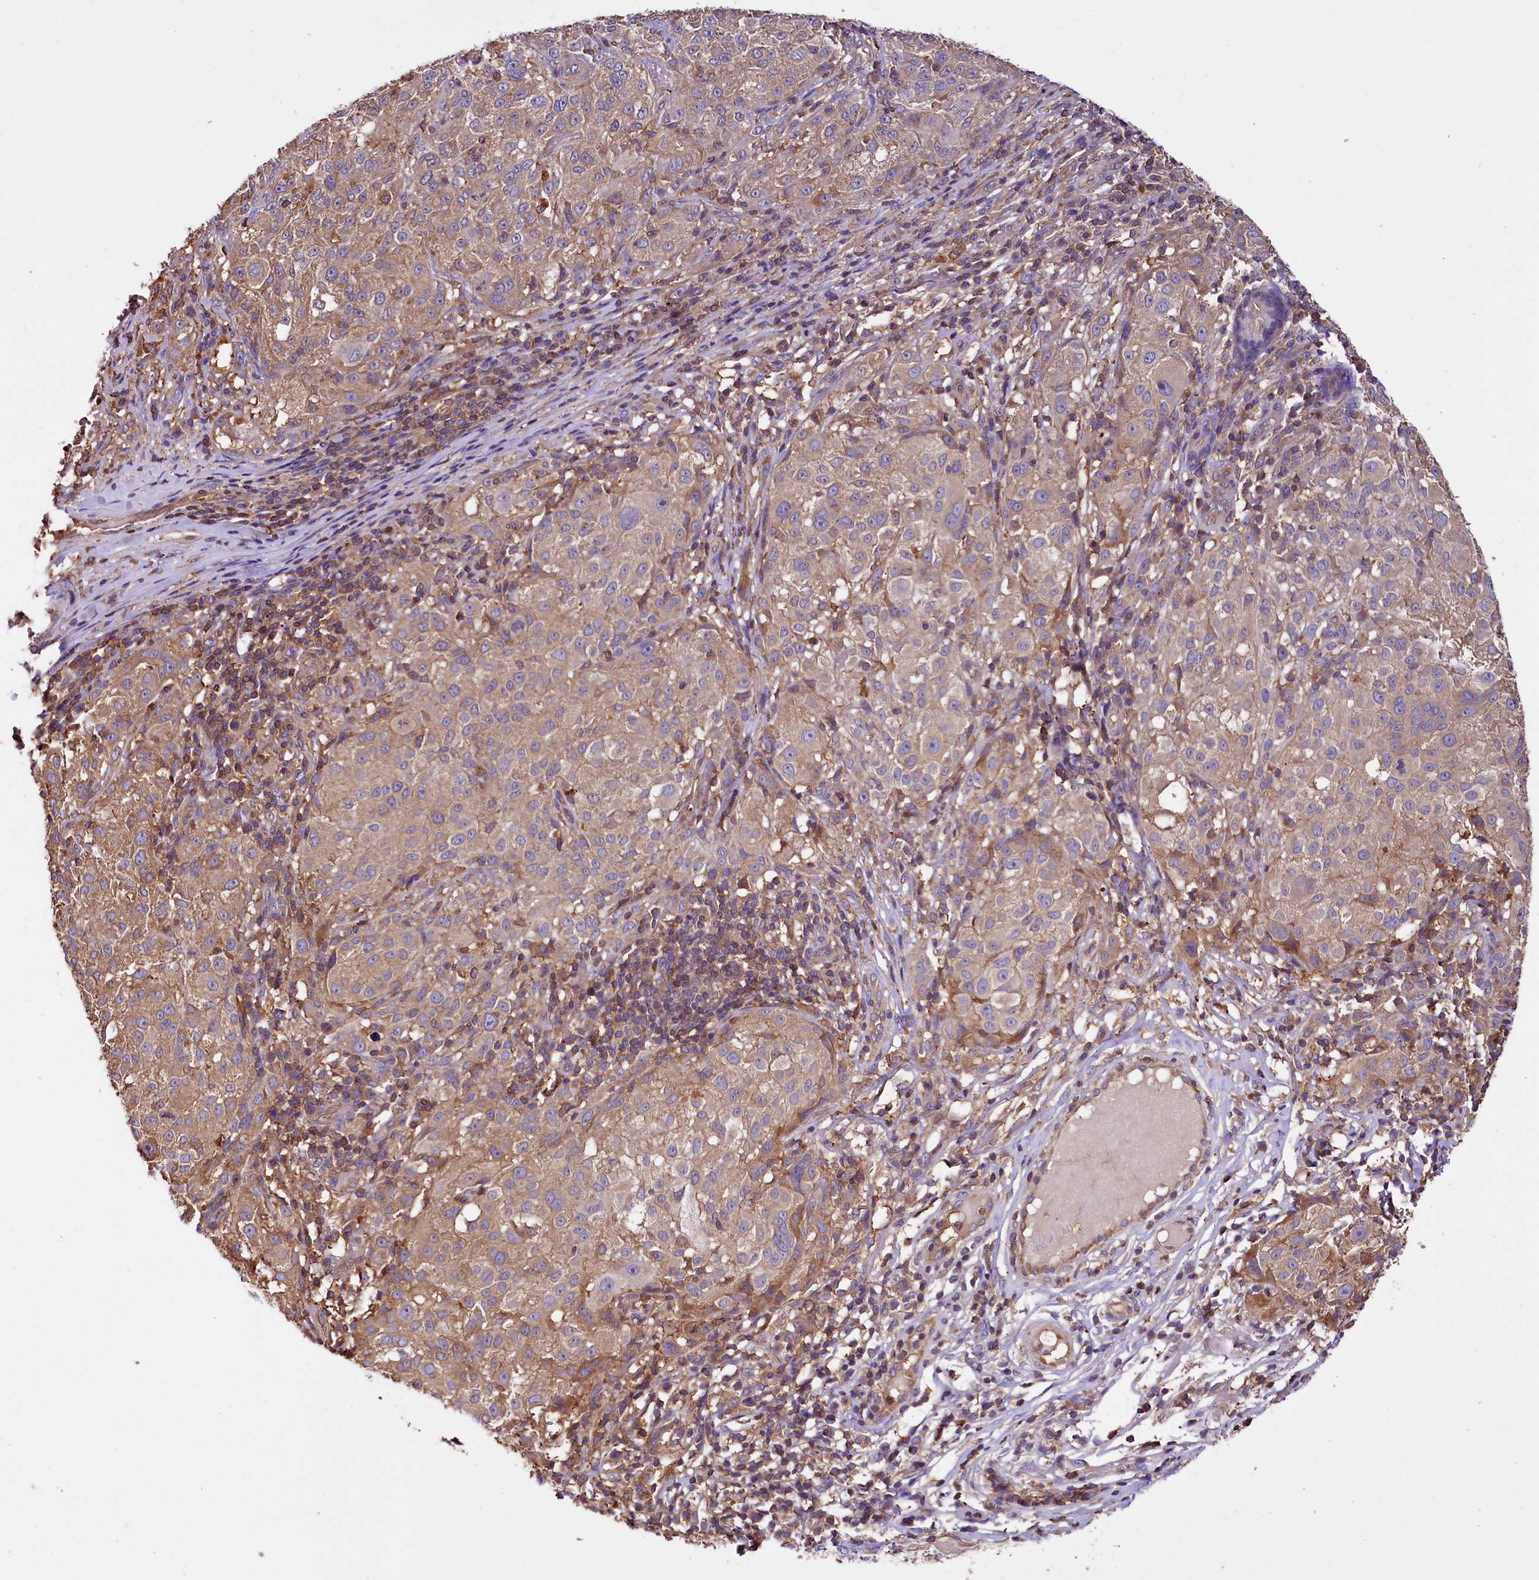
{"staining": {"intensity": "weak", "quantity": ">75%", "location": "cytoplasmic/membranous"}, "tissue": "melanoma", "cell_type": "Tumor cells", "image_type": "cancer", "snomed": [{"axis": "morphology", "description": "Necrosis, NOS"}, {"axis": "morphology", "description": "Malignant melanoma, NOS"}, {"axis": "topography", "description": "Skin"}], "caption": "A brown stain shows weak cytoplasmic/membranous expression of a protein in melanoma tumor cells.", "gene": "RARS2", "patient": {"sex": "female", "age": 87}}